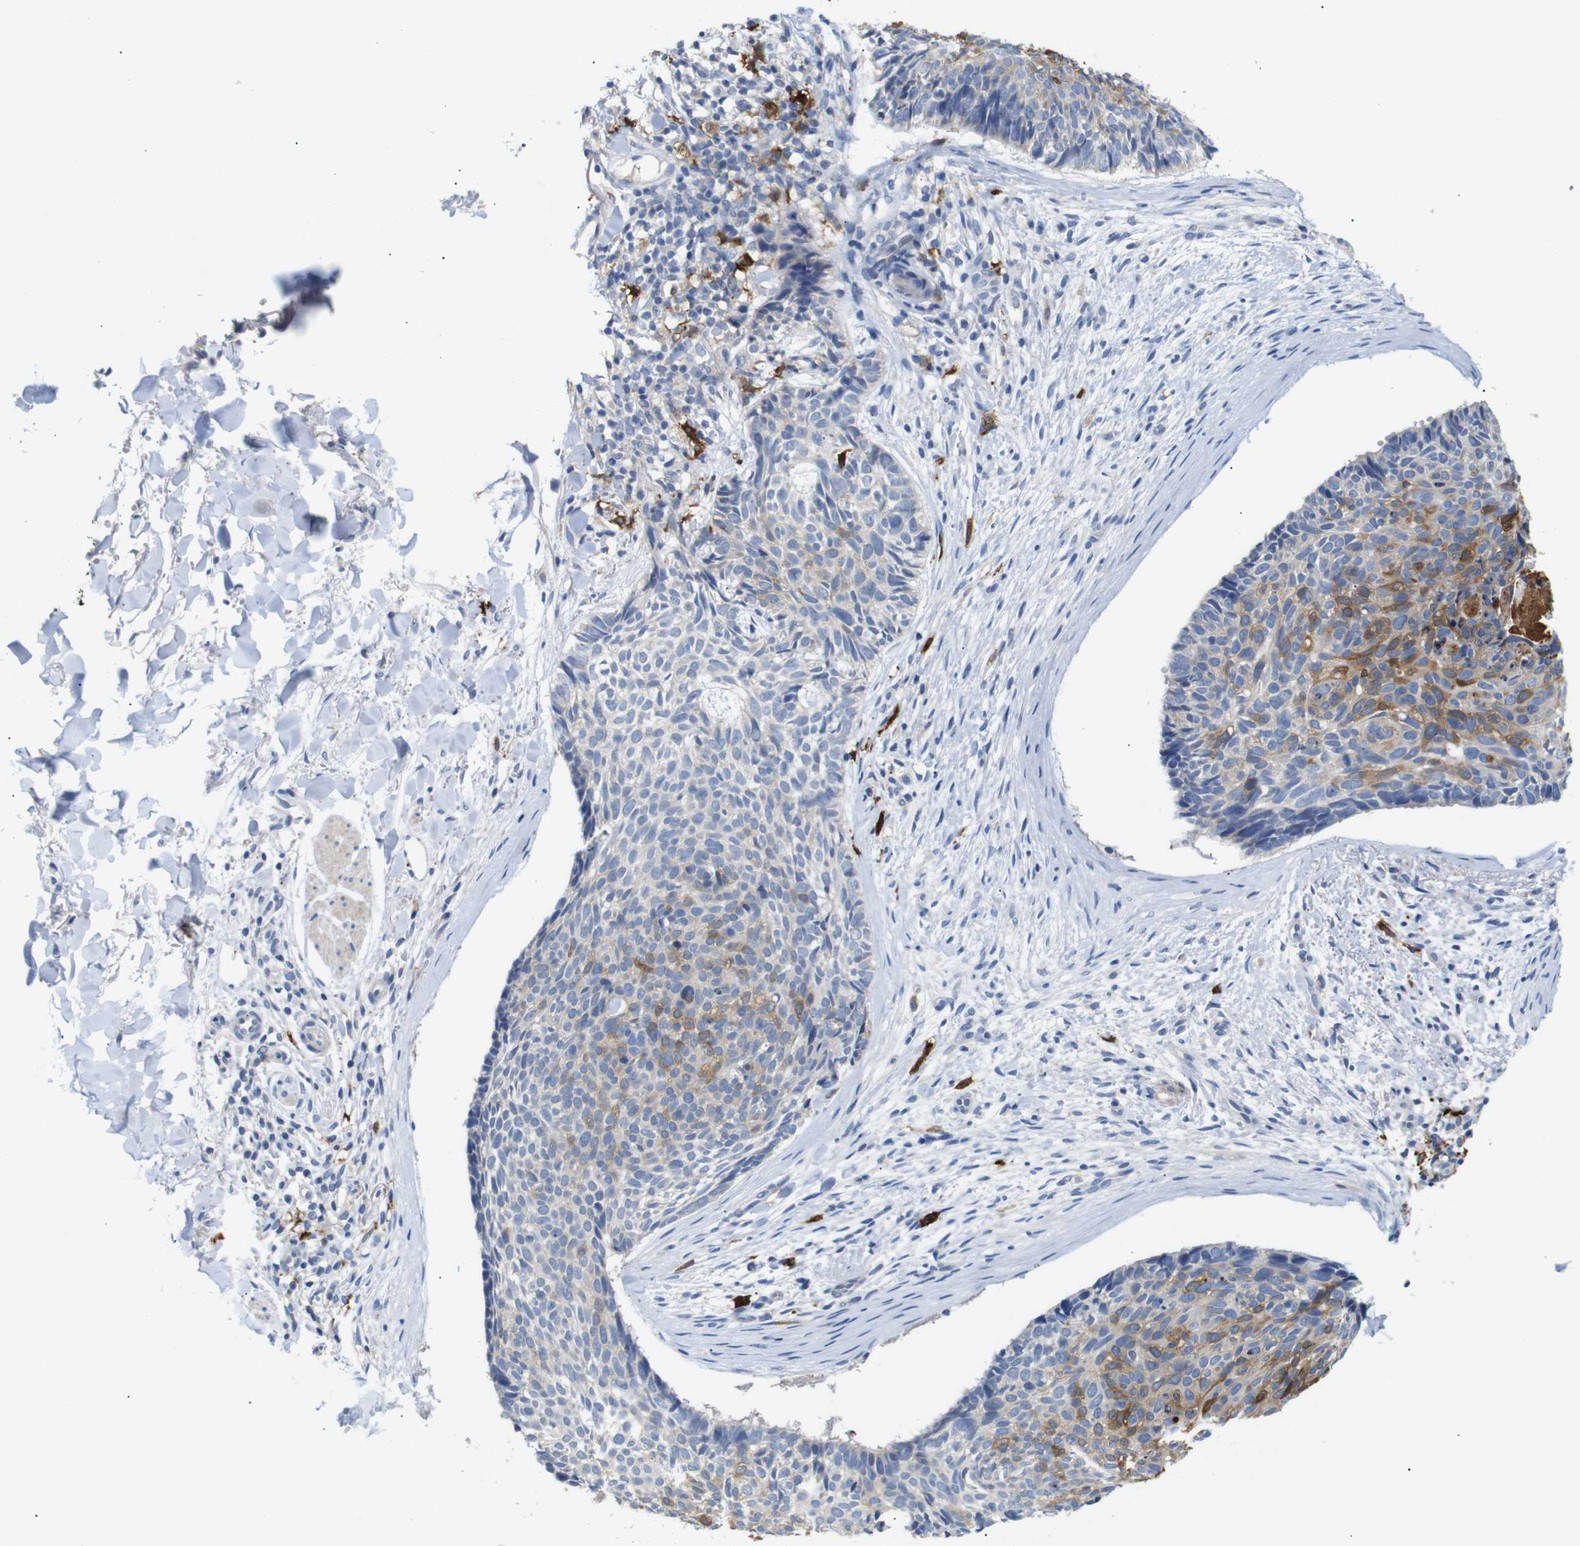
{"staining": {"intensity": "moderate", "quantity": "25%-75%", "location": "cytoplasmic/membranous"}, "tissue": "skin cancer", "cell_type": "Tumor cells", "image_type": "cancer", "snomed": [{"axis": "morphology", "description": "Normal tissue, NOS"}, {"axis": "morphology", "description": "Basal cell carcinoma"}, {"axis": "topography", "description": "Skin"}], "caption": "Immunohistochemistry micrograph of human skin cancer stained for a protein (brown), which reveals medium levels of moderate cytoplasmic/membranous positivity in approximately 25%-75% of tumor cells.", "gene": "ALOX15", "patient": {"sex": "female", "age": 56}}